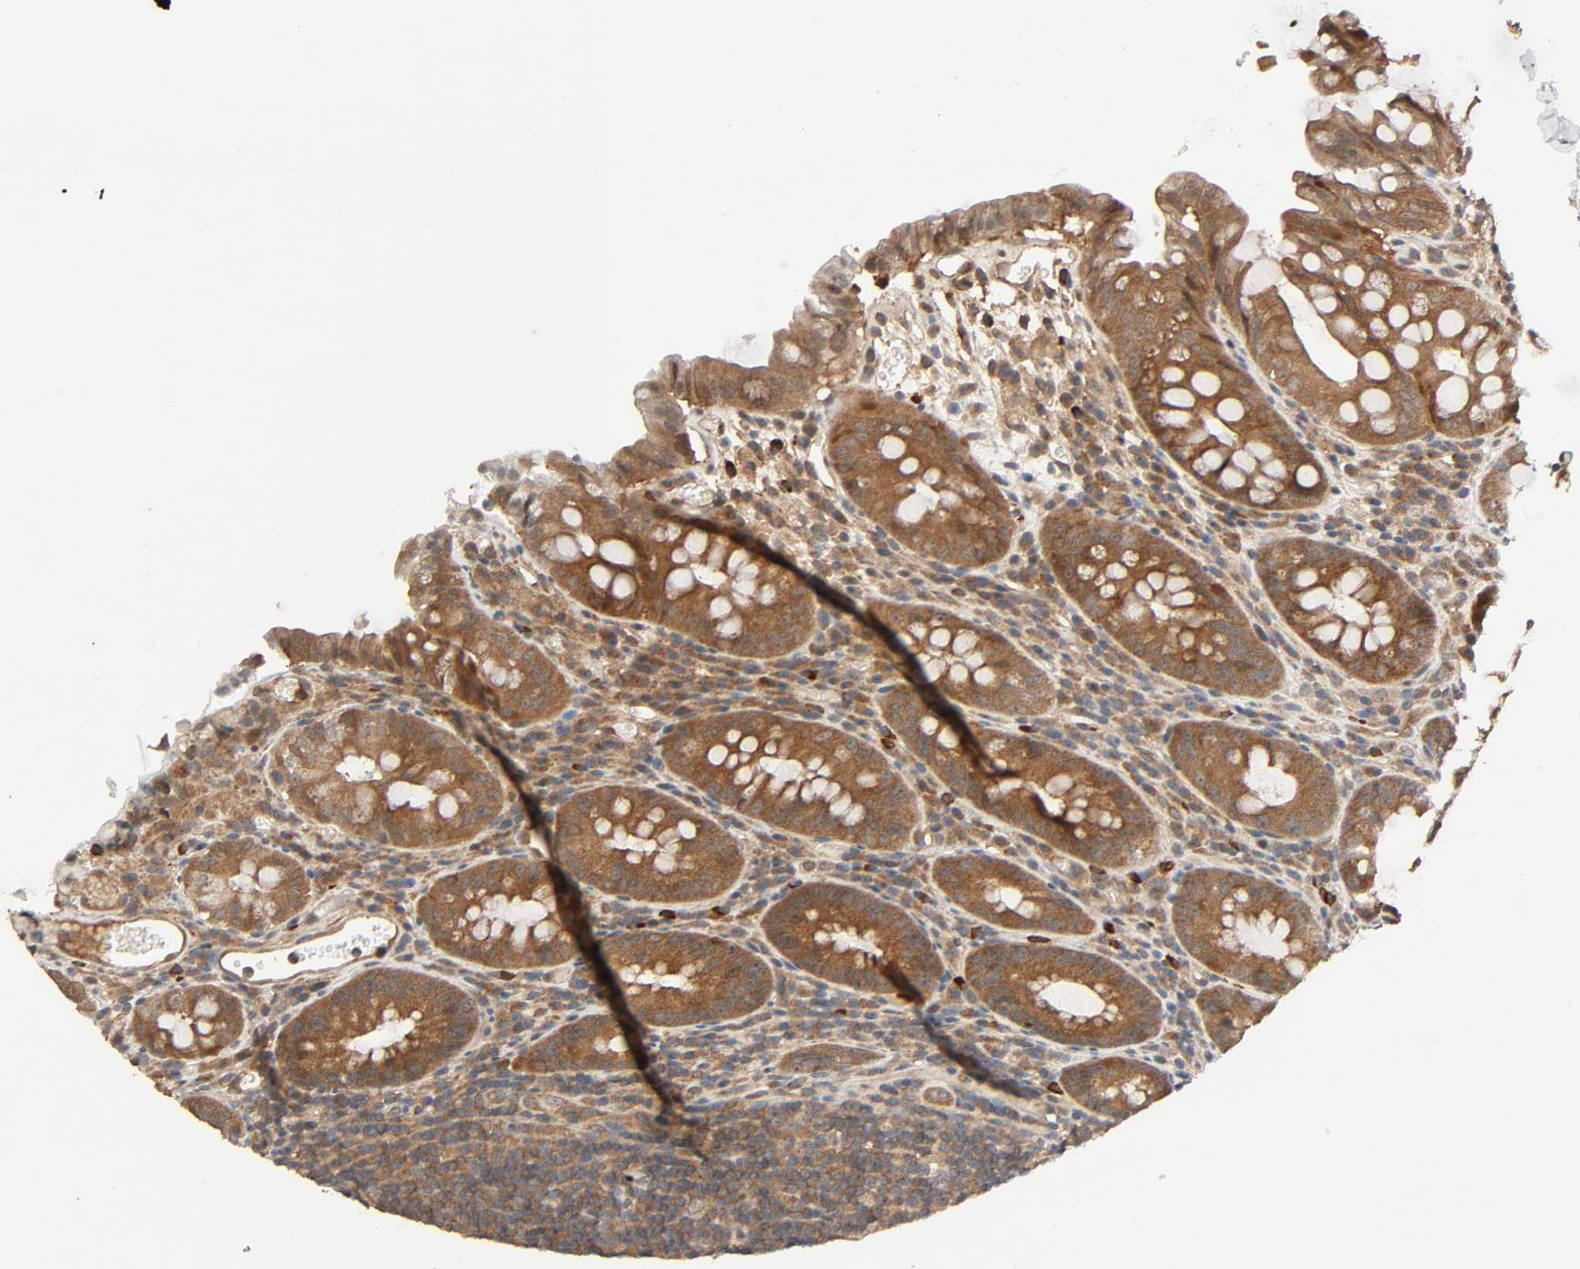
{"staining": {"intensity": "moderate", "quantity": ">75%", "location": "cytoplasmic/membranous"}, "tissue": "colon", "cell_type": "Endothelial cells", "image_type": "normal", "snomed": [{"axis": "morphology", "description": "Normal tissue, NOS"}, {"axis": "topography", "description": "Colon"}], "caption": "DAB immunohistochemical staining of benign colon displays moderate cytoplasmic/membranous protein expression in approximately >75% of endothelial cells. The staining was performed using DAB (3,3'-diaminobenzidine), with brown indicating positive protein expression. Nuclei are stained blue with hematoxylin.", "gene": "PPP2R1B", "patient": {"sex": "female", "age": 46}}